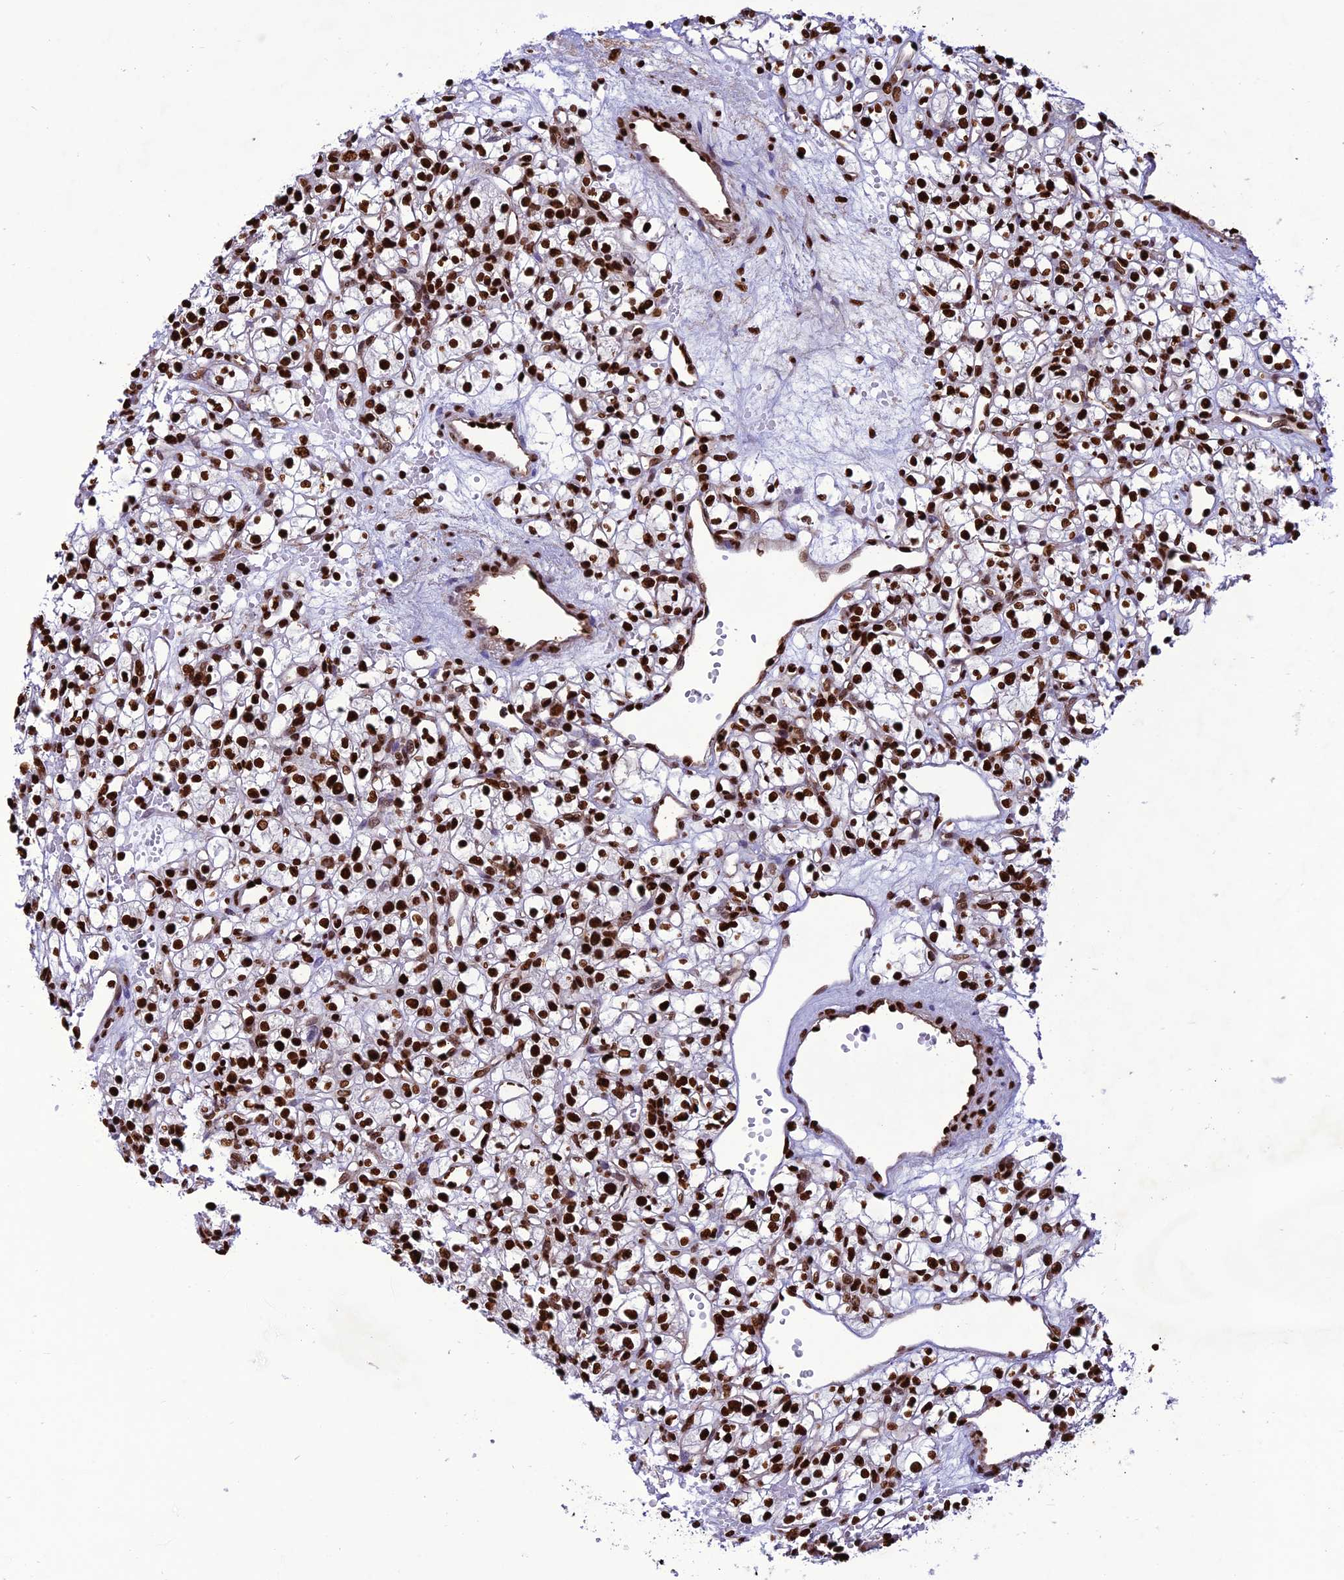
{"staining": {"intensity": "strong", "quantity": ">75%", "location": "nuclear"}, "tissue": "renal cancer", "cell_type": "Tumor cells", "image_type": "cancer", "snomed": [{"axis": "morphology", "description": "Adenocarcinoma, NOS"}, {"axis": "topography", "description": "Kidney"}], "caption": "Brown immunohistochemical staining in renal adenocarcinoma exhibits strong nuclear expression in approximately >75% of tumor cells. (brown staining indicates protein expression, while blue staining denotes nuclei).", "gene": "INO80E", "patient": {"sex": "female", "age": 59}}